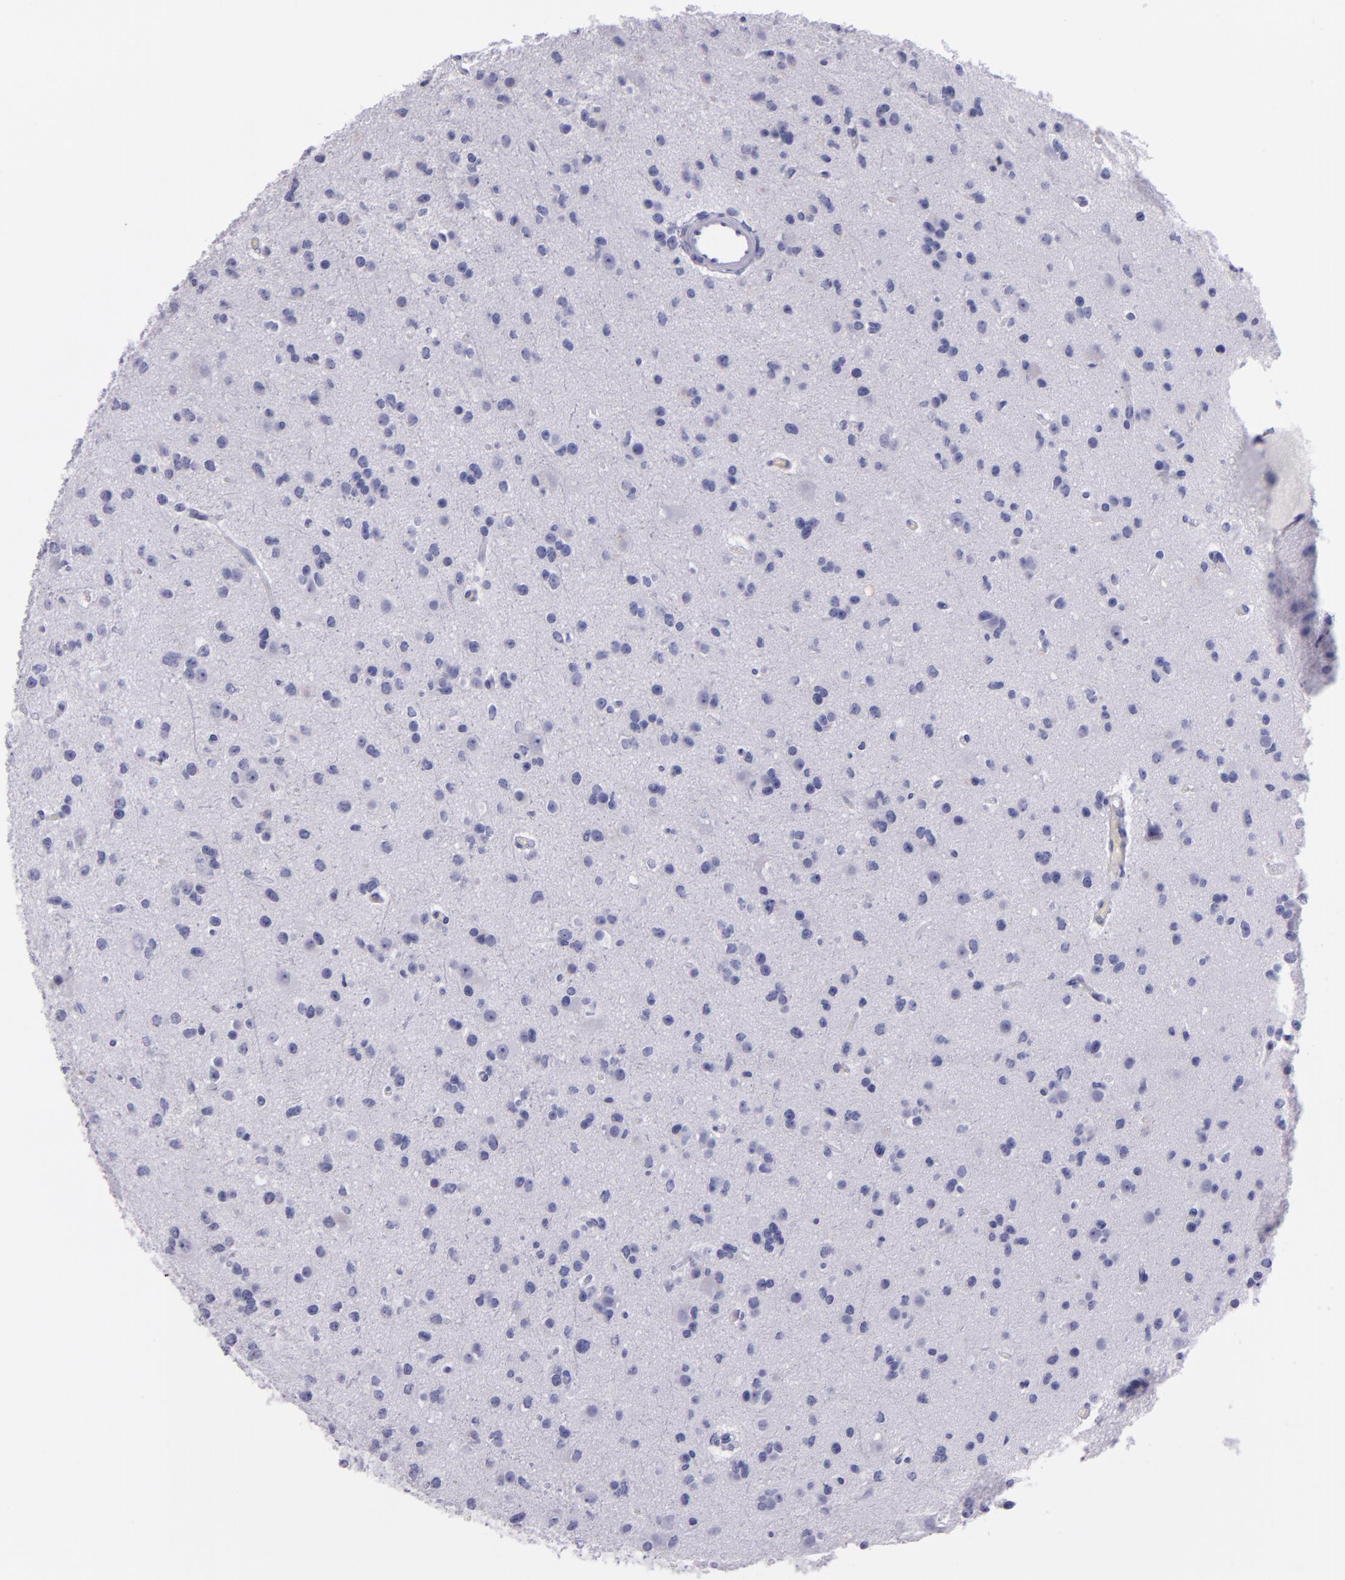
{"staining": {"intensity": "negative", "quantity": "none", "location": "none"}, "tissue": "glioma", "cell_type": "Tumor cells", "image_type": "cancer", "snomed": [{"axis": "morphology", "description": "Glioma, malignant, Low grade"}, {"axis": "topography", "description": "Brain"}], "caption": "Human low-grade glioma (malignant) stained for a protein using IHC reveals no staining in tumor cells.", "gene": "MUC5AC", "patient": {"sex": "male", "age": 42}}